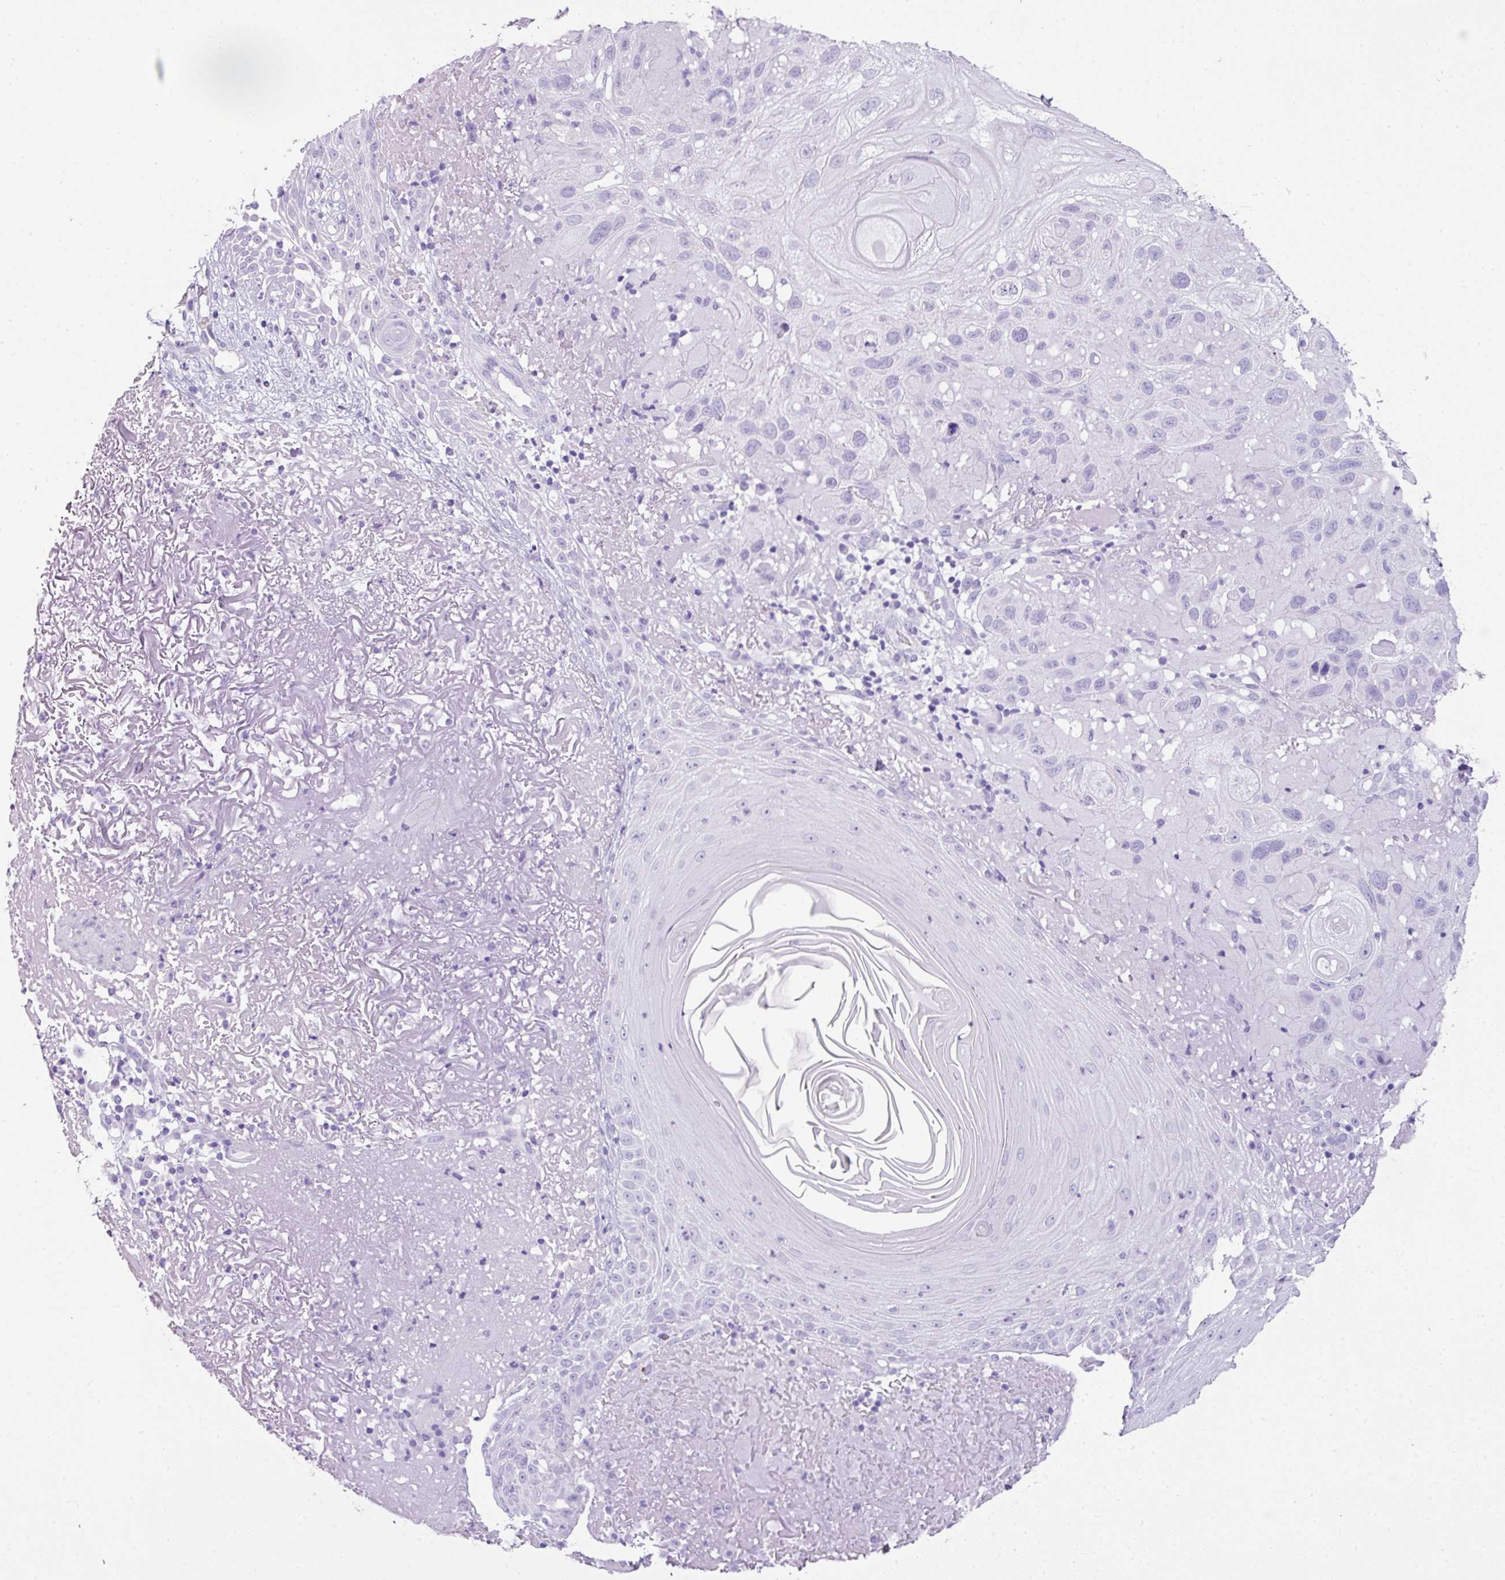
{"staining": {"intensity": "negative", "quantity": "none", "location": "none"}, "tissue": "skin cancer", "cell_type": "Tumor cells", "image_type": "cancer", "snomed": [{"axis": "morphology", "description": "Normal tissue, NOS"}, {"axis": "morphology", "description": "Squamous cell carcinoma, NOS"}, {"axis": "topography", "description": "Skin"}], "caption": "The immunohistochemistry photomicrograph has no significant expression in tumor cells of skin cancer (squamous cell carcinoma) tissue.", "gene": "TNP1", "patient": {"sex": "female", "age": 96}}